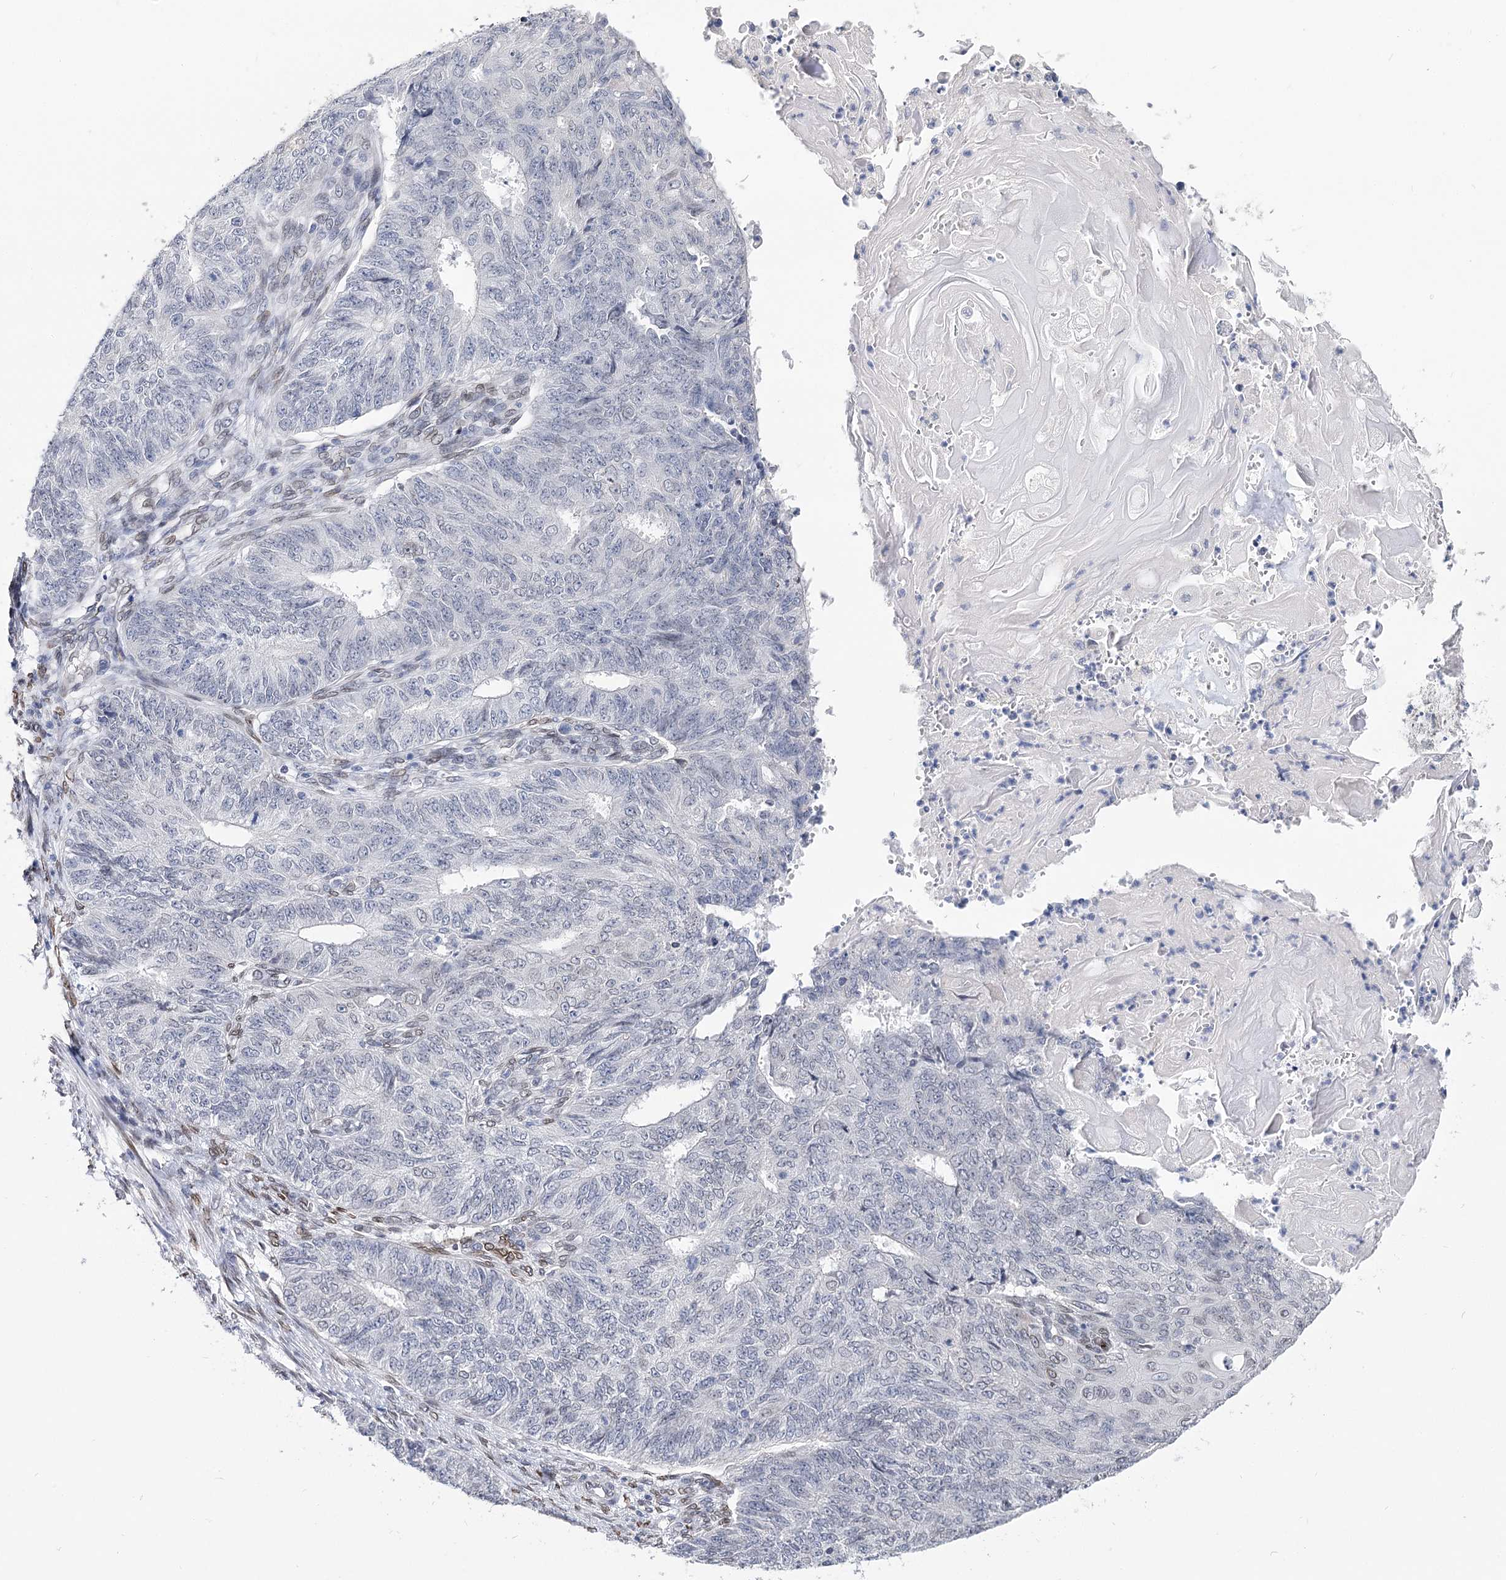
{"staining": {"intensity": "negative", "quantity": "none", "location": "none"}, "tissue": "endometrial cancer", "cell_type": "Tumor cells", "image_type": "cancer", "snomed": [{"axis": "morphology", "description": "Adenocarcinoma, NOS"}, {"axis": "topography", "description": "Endometrium"}], "caption": "A high-resolution histopathology image shows immunohistochemistry (IHC) staining of endometrial cancer (adenocarcinoma), which exhibits no significant positivity in tumor cells. (DAB IHC, high magnification).", "gene": "TMEM201", "patient": {"sex": "female", "age": 32}}